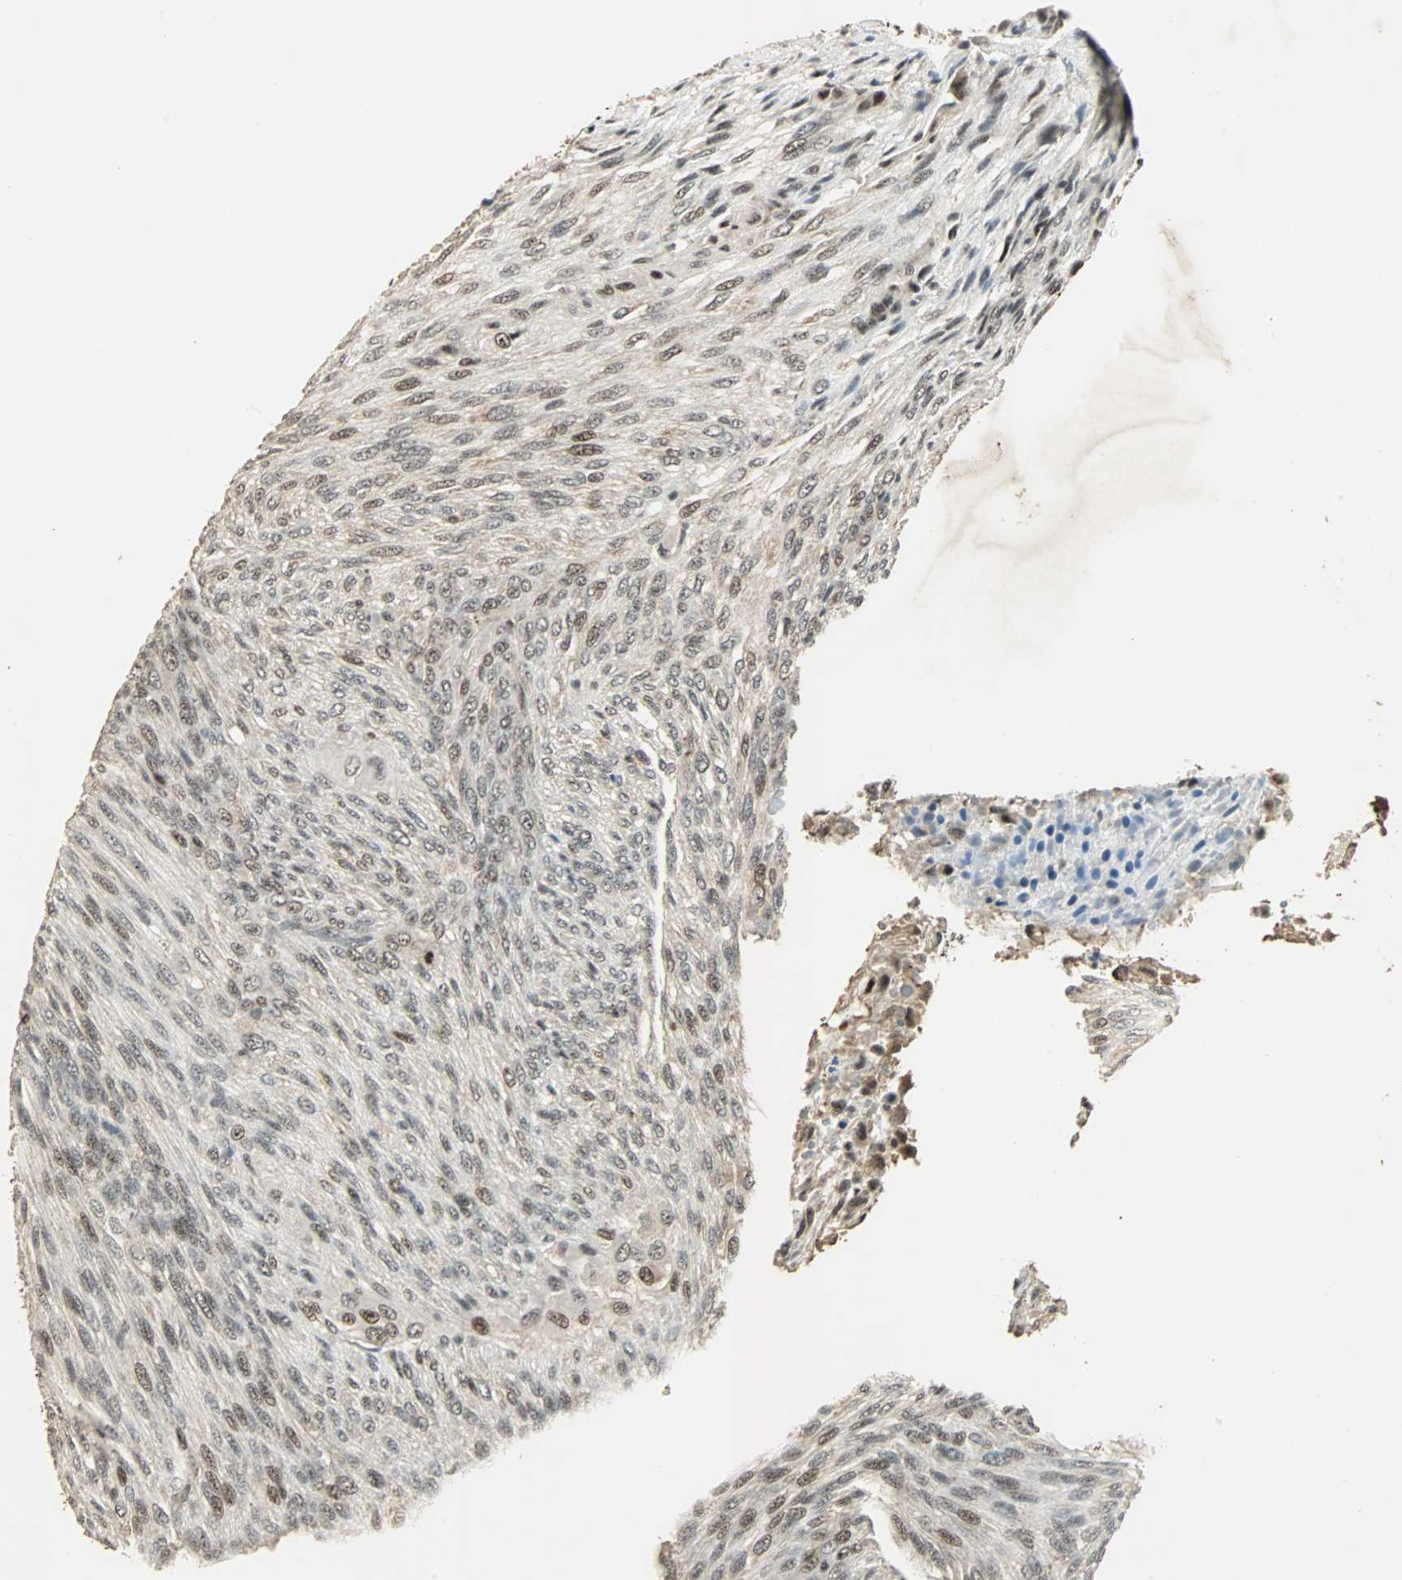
{"staining": {"intensity": "moderate", "quantity": ">75%", "location": "nuclear"}, "tissue": "glioma", "cell_type": "Tumor cells", "image_type": "cancer", "snomed": [{"axis": "morphology", "description": "Glioma, malignant, High grade"}, {"axis": "topography", "description": "Cerebral cortex"}], "caption": "Human malignant glioma (high-grade) stained with a brown dye exhibits moderate nuclear positive expression in about >75% of tumor cells.", "gene": "MED4", "patient": {"sex": "female", "age": 55}}